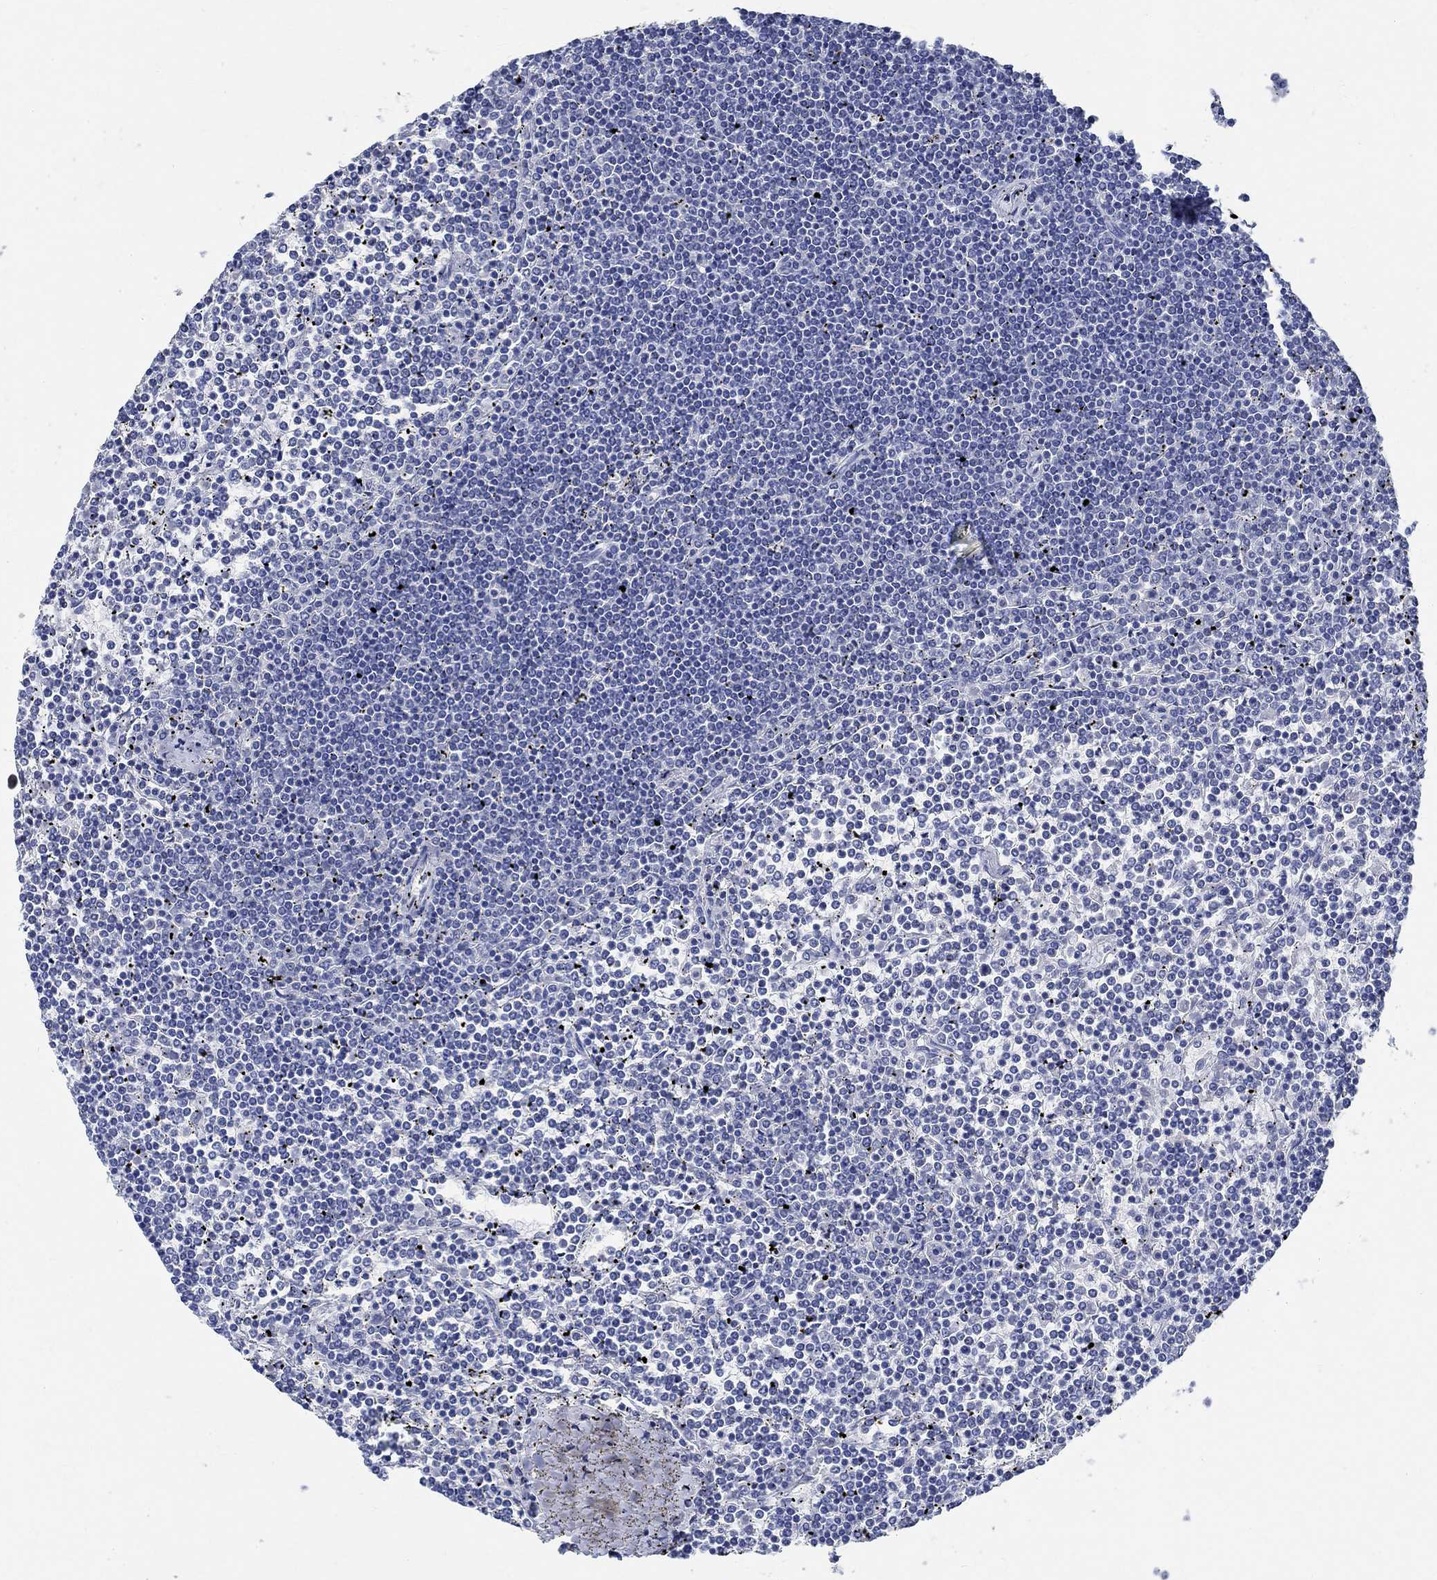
{"staining": {"intensity": "negative", "quantity": "none", "location": "none"}, "tissue": "lymphoma", "cell_type": "Tumor cells", "image_type": "cancer", "snomed": [{"axis": "morphology", "description": "Malignant lymphoma, non-Hodgkin's type, Low grade"}, {"axis": "topography", "description": "Spleen"}], "caption": "The IHC micrograph has no significant staining in tumor cells of lymphoma tissue.", "gene": "PRX", "patient": {"sex": "female", "age": 19}}